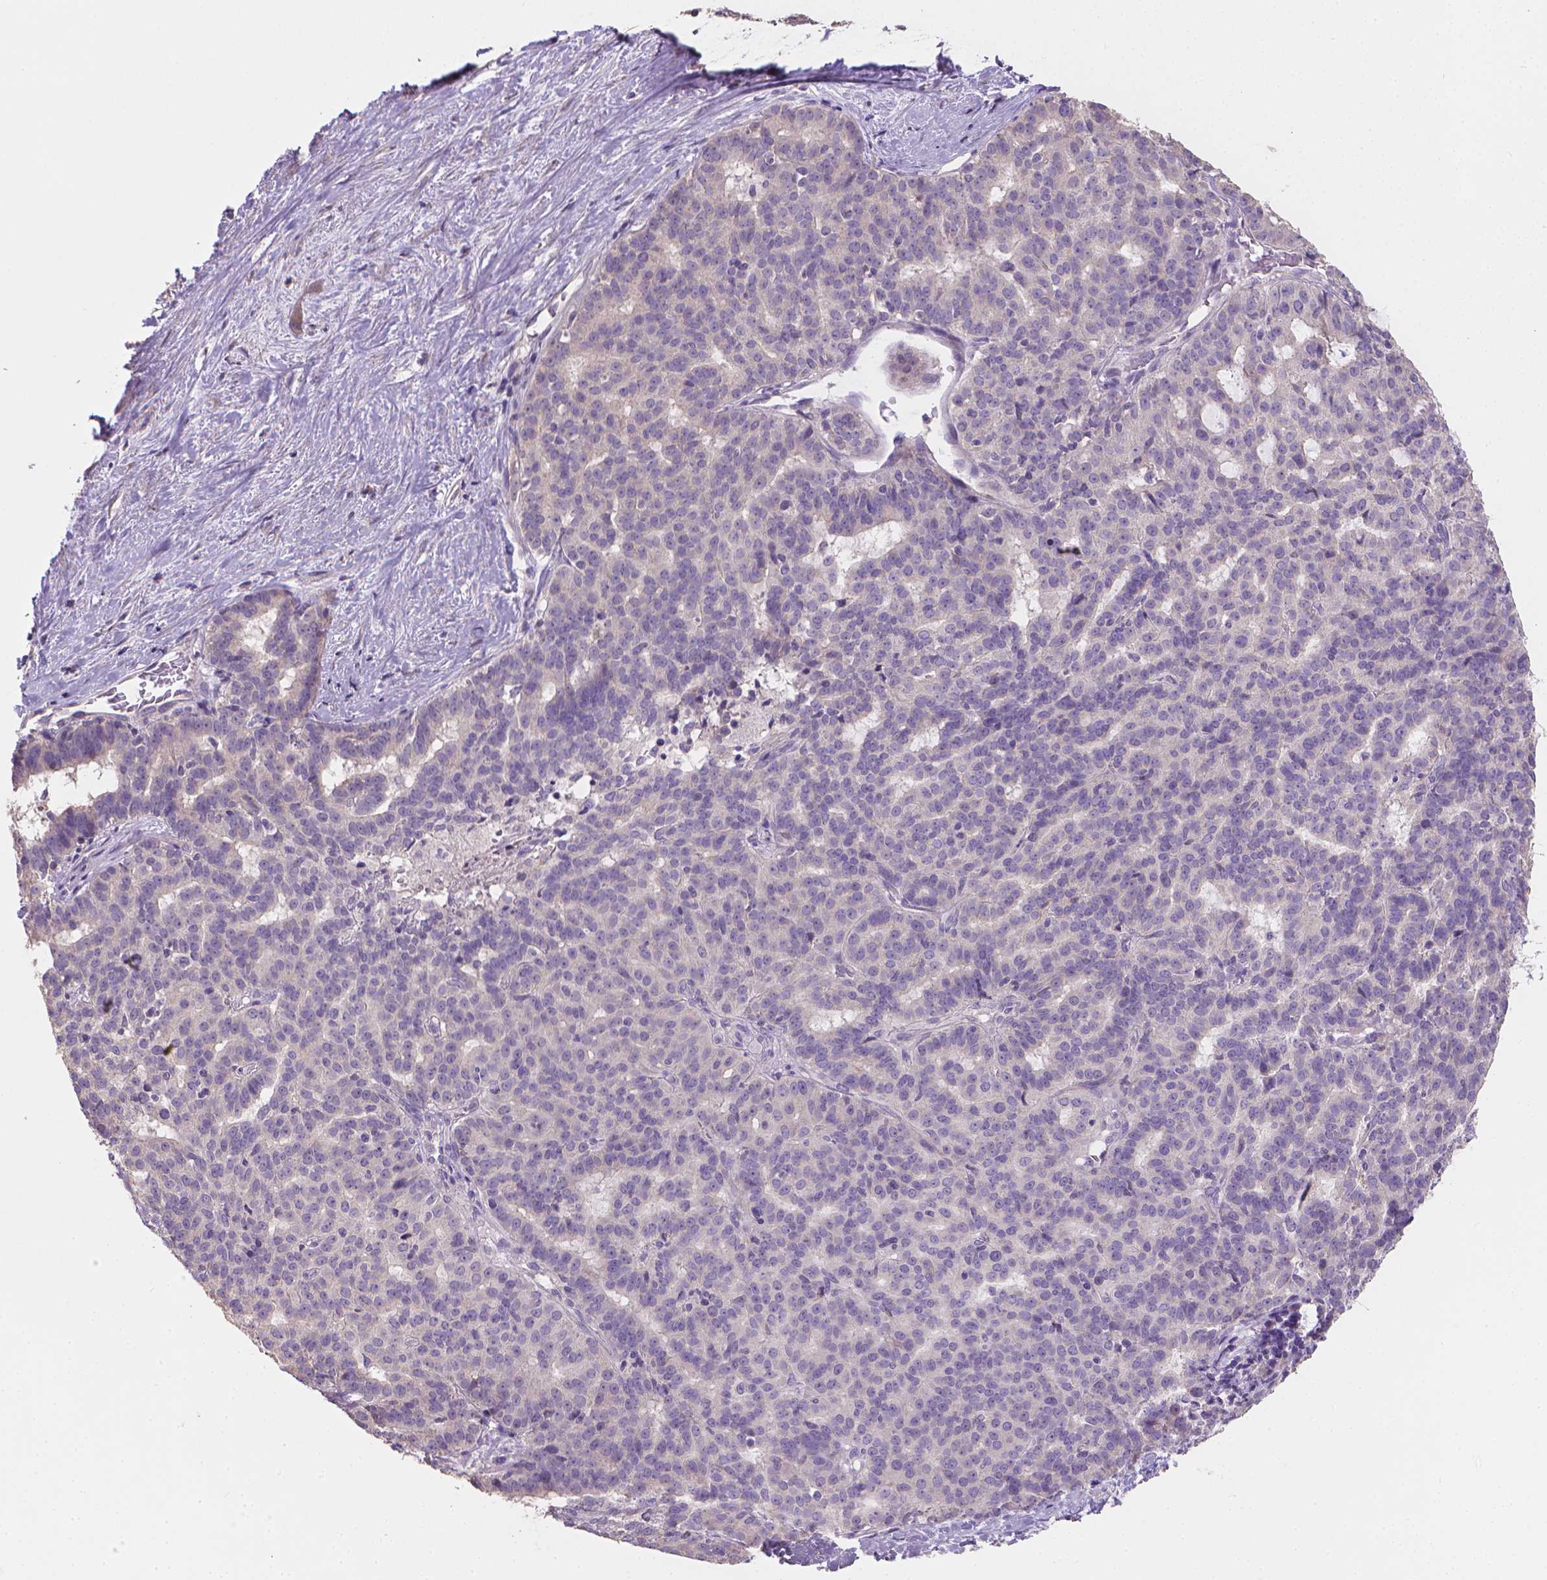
{"staining": {"intensity": "negative", "quantity": "none", "location": "none"}, "tissue": "liver cancer", "cell_type": "Tumor cells", "image_type": "cancer", "snomed": [{"axis": "morphology", "description": "Cholangiocarcinoma"}, {"axis": "topography", "description": "Liver"}], "caption": "Immunohistochemistry photomicrograph of neoplastic tissue: liver cholangiocarcinoma stained with DAB (3,3'-diaminobenzidine) displays no significant protein expression in tumor cells. (Stains: DAB immunohistochemistry (IHC) with hematoxylin counter stain, Microscopy: brightfield microscopy at high magnification).", "gene": "CATIP", "patient": {"sex": "female", "age": 47}}